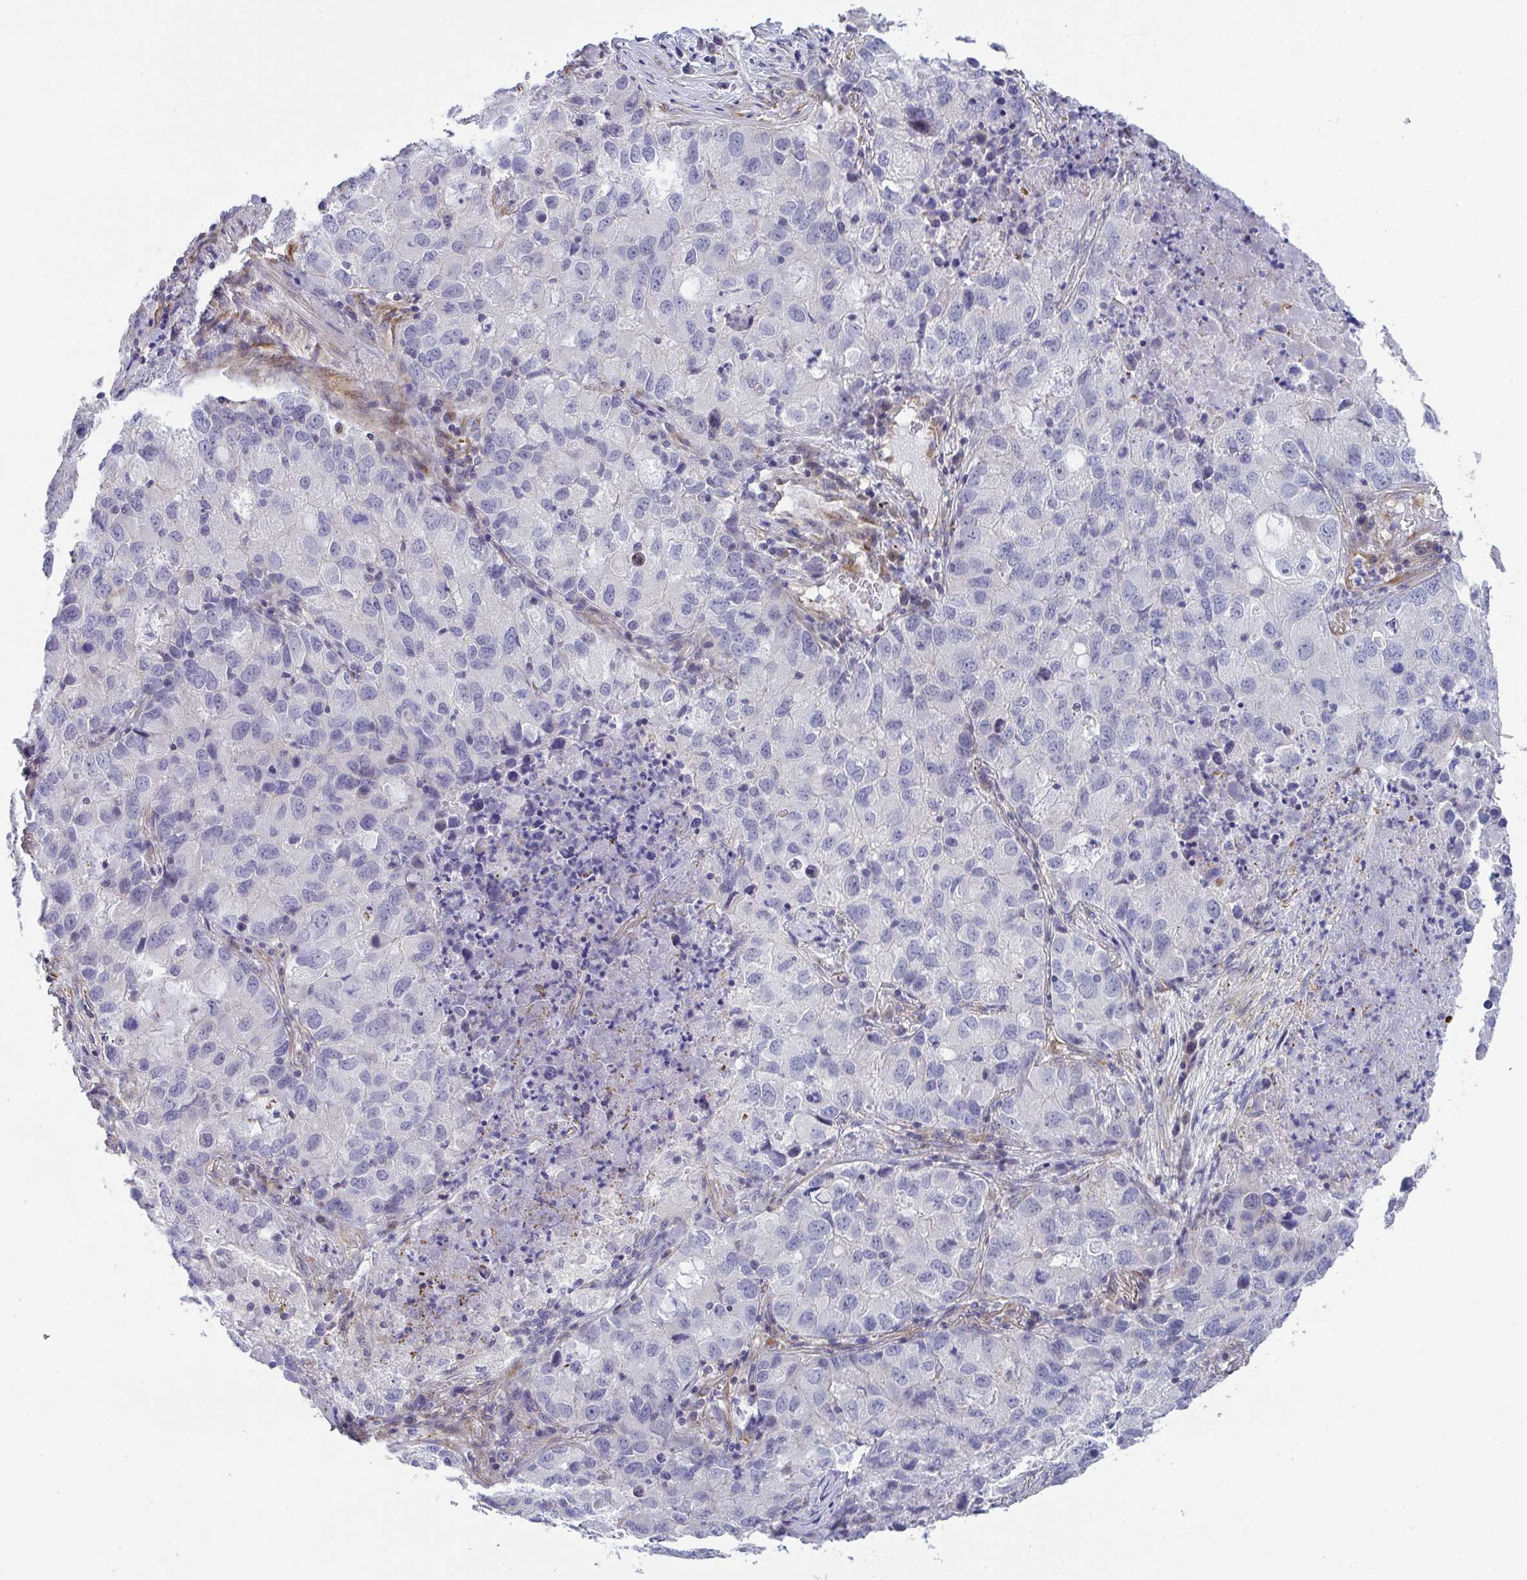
{"staining": {"intensity": "negative", "quantity": "none", "location": "none"}, "tissue": "lung cancer", "cell_type": "Tumor cells", "image_type": "cancer", "snomed": [{"axis": "morphology", "description": "Normal morphology"}, {"axis": "morphology", "description": "Adenocarcinoma, NOS"}, {"axis": "topography", "description": "Lymph node"}, {"axis": "topography", "description": "Lung"}], "caption": "An IHC histopathology image of lung adenocarcinoma is shown. There is no staining in tumor cells of lung adenocarcinoma.", "gene": "MYL12A", "patient": {"sex": "female", "age": 51}}